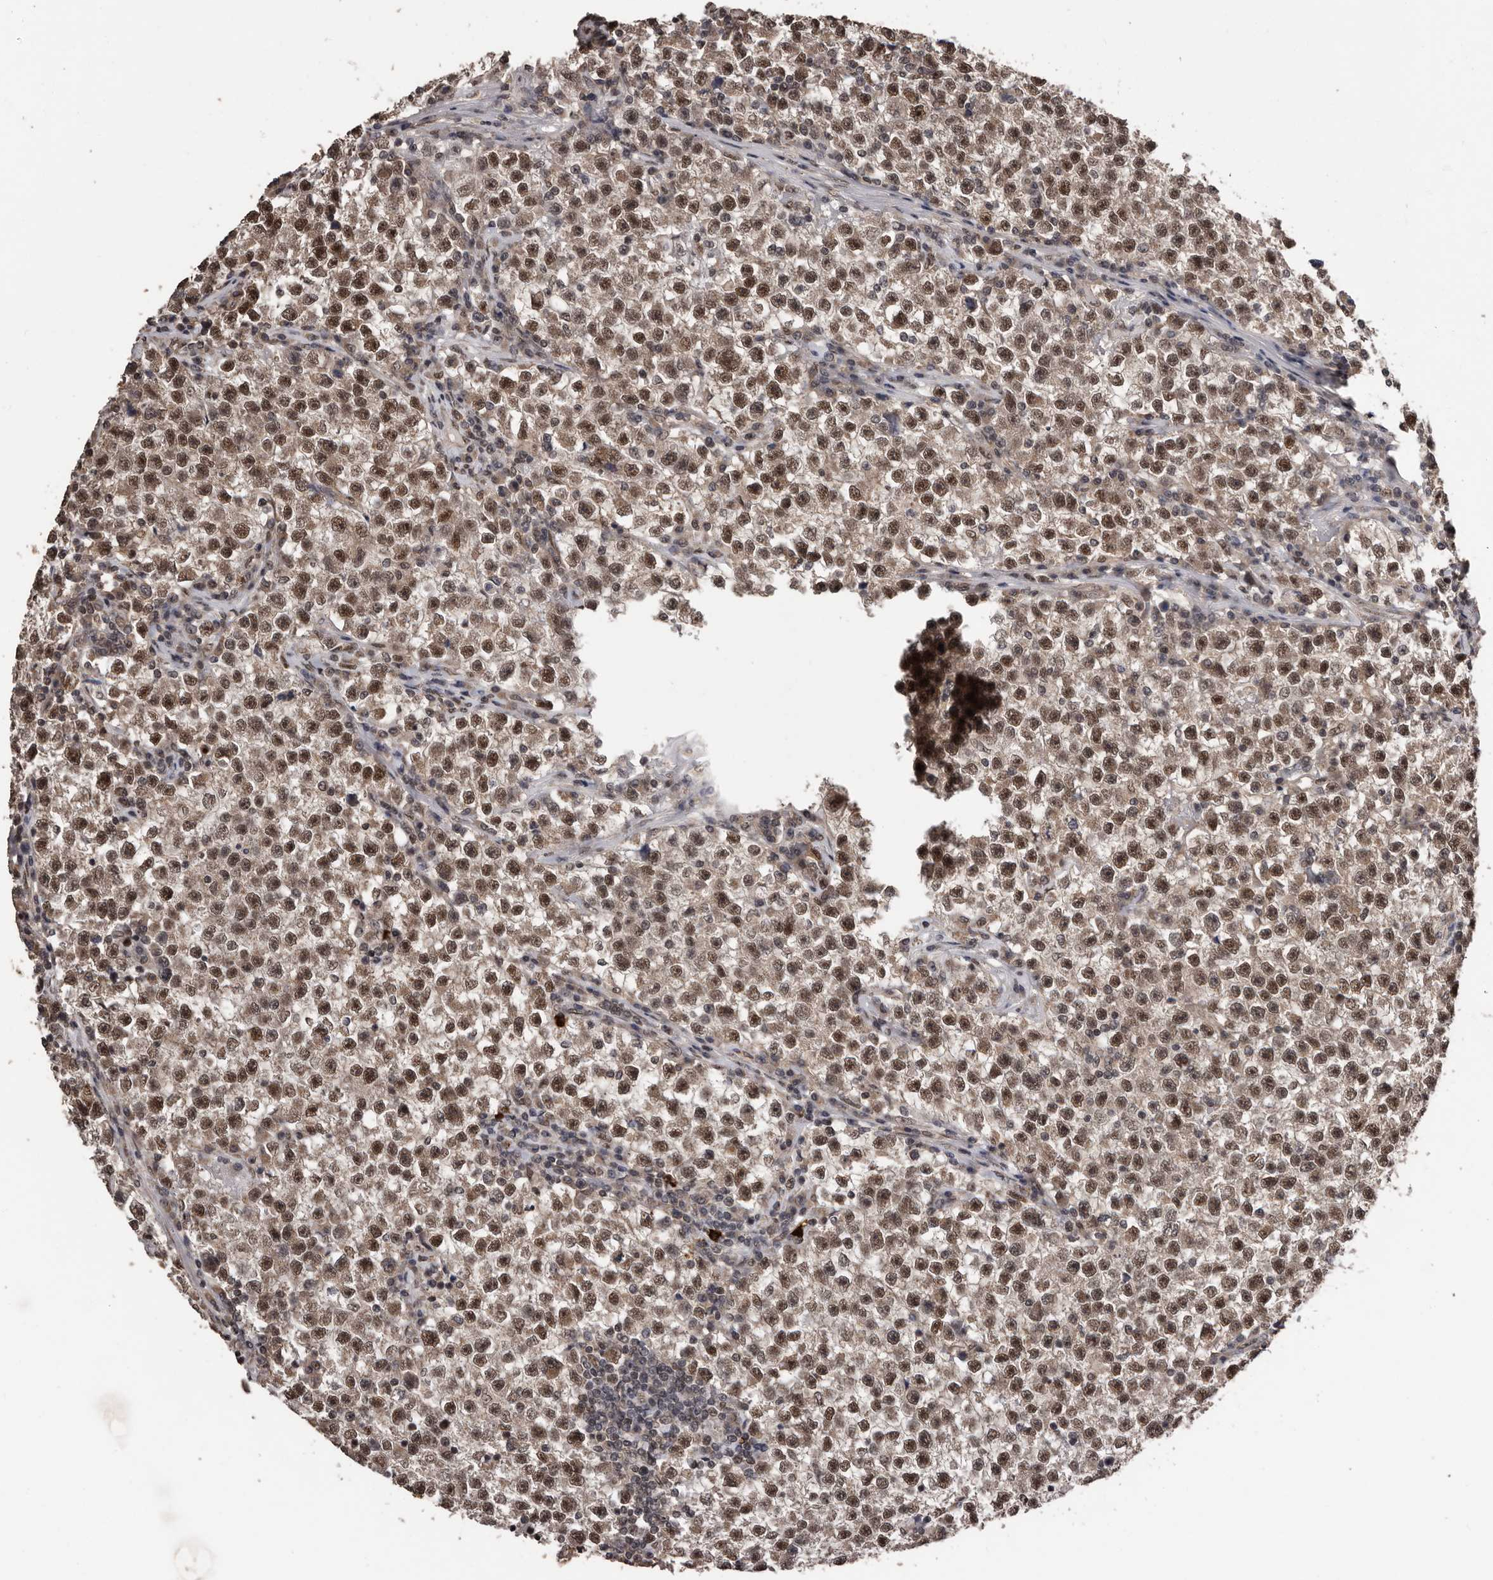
{"staining": {"intensity": "moderate", "quantity": ">75%", "location": "cytoplasmic/membranous,nuclear"}, "tissue": "testis cancer", "cell_type": "Tumor cells", "image_type": "cancer", "snomed": [{"axis": "morphology", "description": "Seminoma, NOS"}, {"axis": "topography", "description": "Testis"}], "caption": "IHC of human seminoma (testis) displays medium levels of moderate cytoplasmic/membranous and nuclear expression in approximately >75% of tumor cells.", "gene": "VPS37A", "patient": {"sex": "male", "age": 22}}